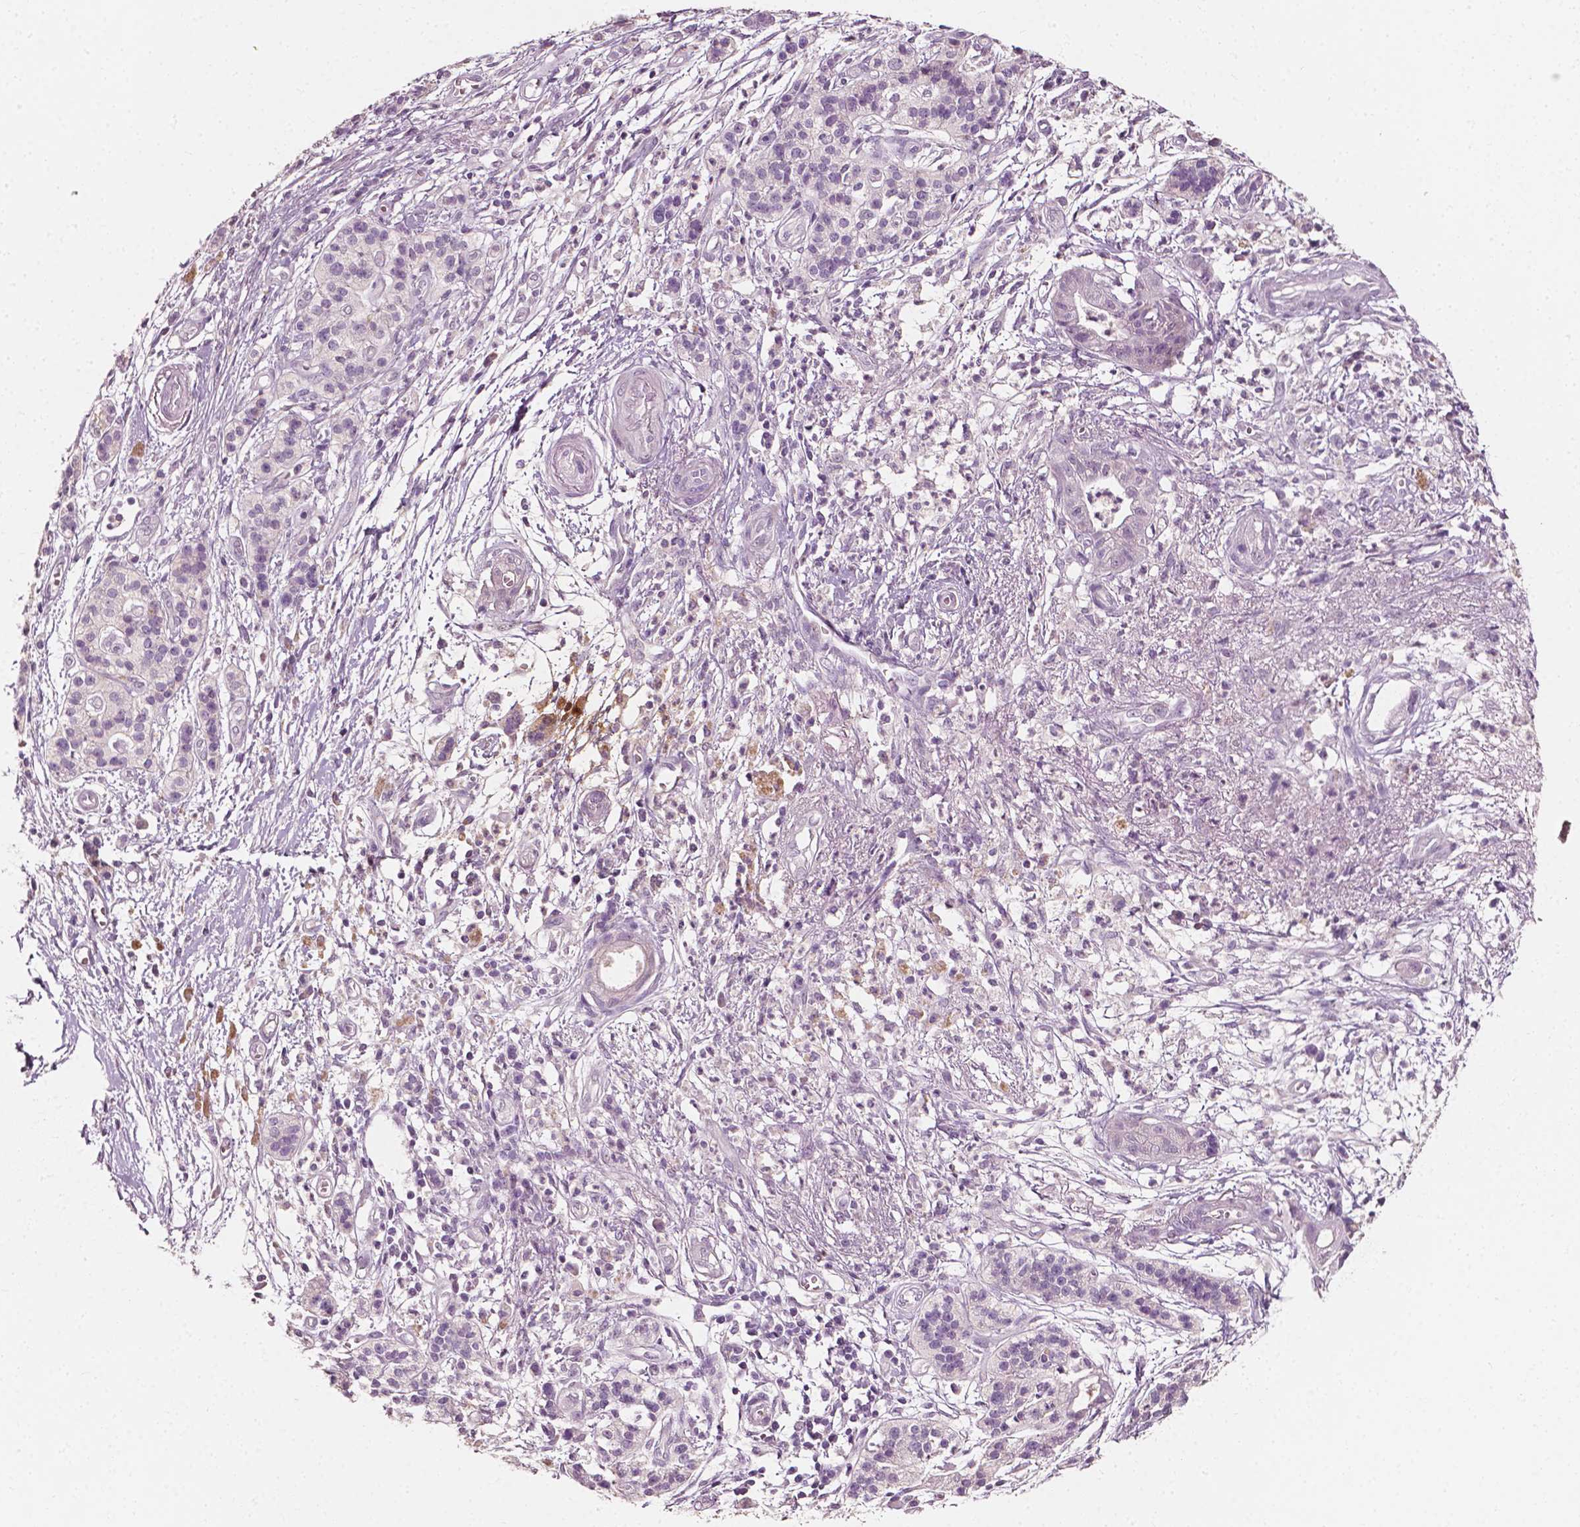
{"staining": {"intensity": "negative", "quantity": "none", "location": "none"}, "tissue": "pancreatic cancer", "cell_type": "Tumor cells", "image_type": "cancer", "snomed": [{"axis": "morphology", "description": "Normal tissue, NOS"}, {"axis": "morphology", "description": "Adenocarcinoma, NOS"}, {"axis": "topography", "description": "Lymph node"}, {"axis": "topography", "description": "Pancreas"}], "caption": "Pancreatic adenocarcinoma was stained to show a protein in brown. There is no significant staining in tumor cells.", "gene": "PLA2R1", "patient": {"sex": "female", "age": 58}}